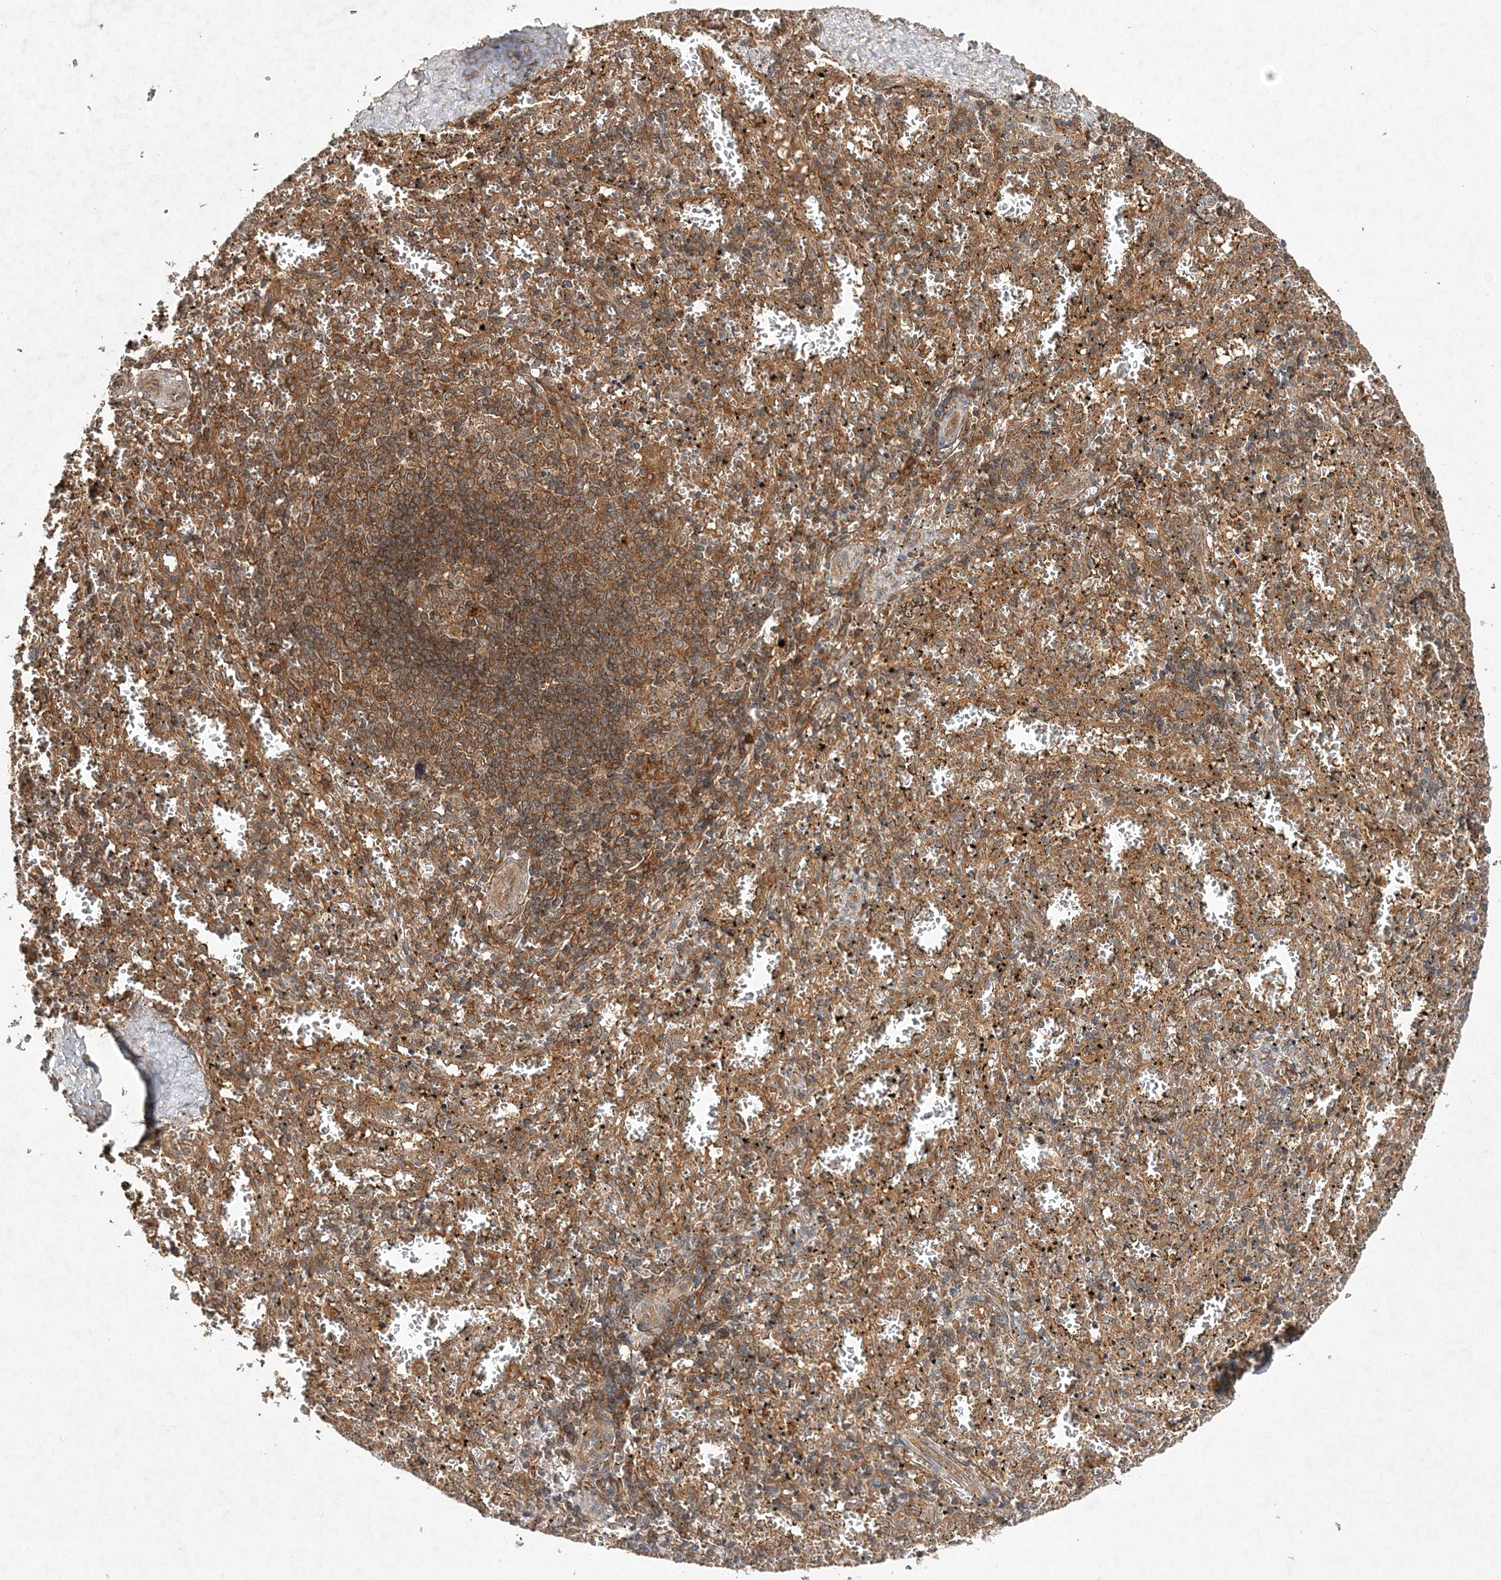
{"staining": {"intensity": "moderate", "quantity": "25%-75%", "location": "cytoplasmic/membranous"}, "tissue": "spleen", "cell_type": "Cells in red pulp", "image_type": "normal", "snomed": [{"axis": "morphology", "description": "Normal tissue, NOS"}, {"axis": "topography", "description": "Spleen"}], "caption": "Moderate cytoplasmic/membranous positivity is identified in approximately 25%-75% of cells in red pulp in benign spleen.", "gene": "TMEM9B", "patient": {"sex": "male", "age": 11}}